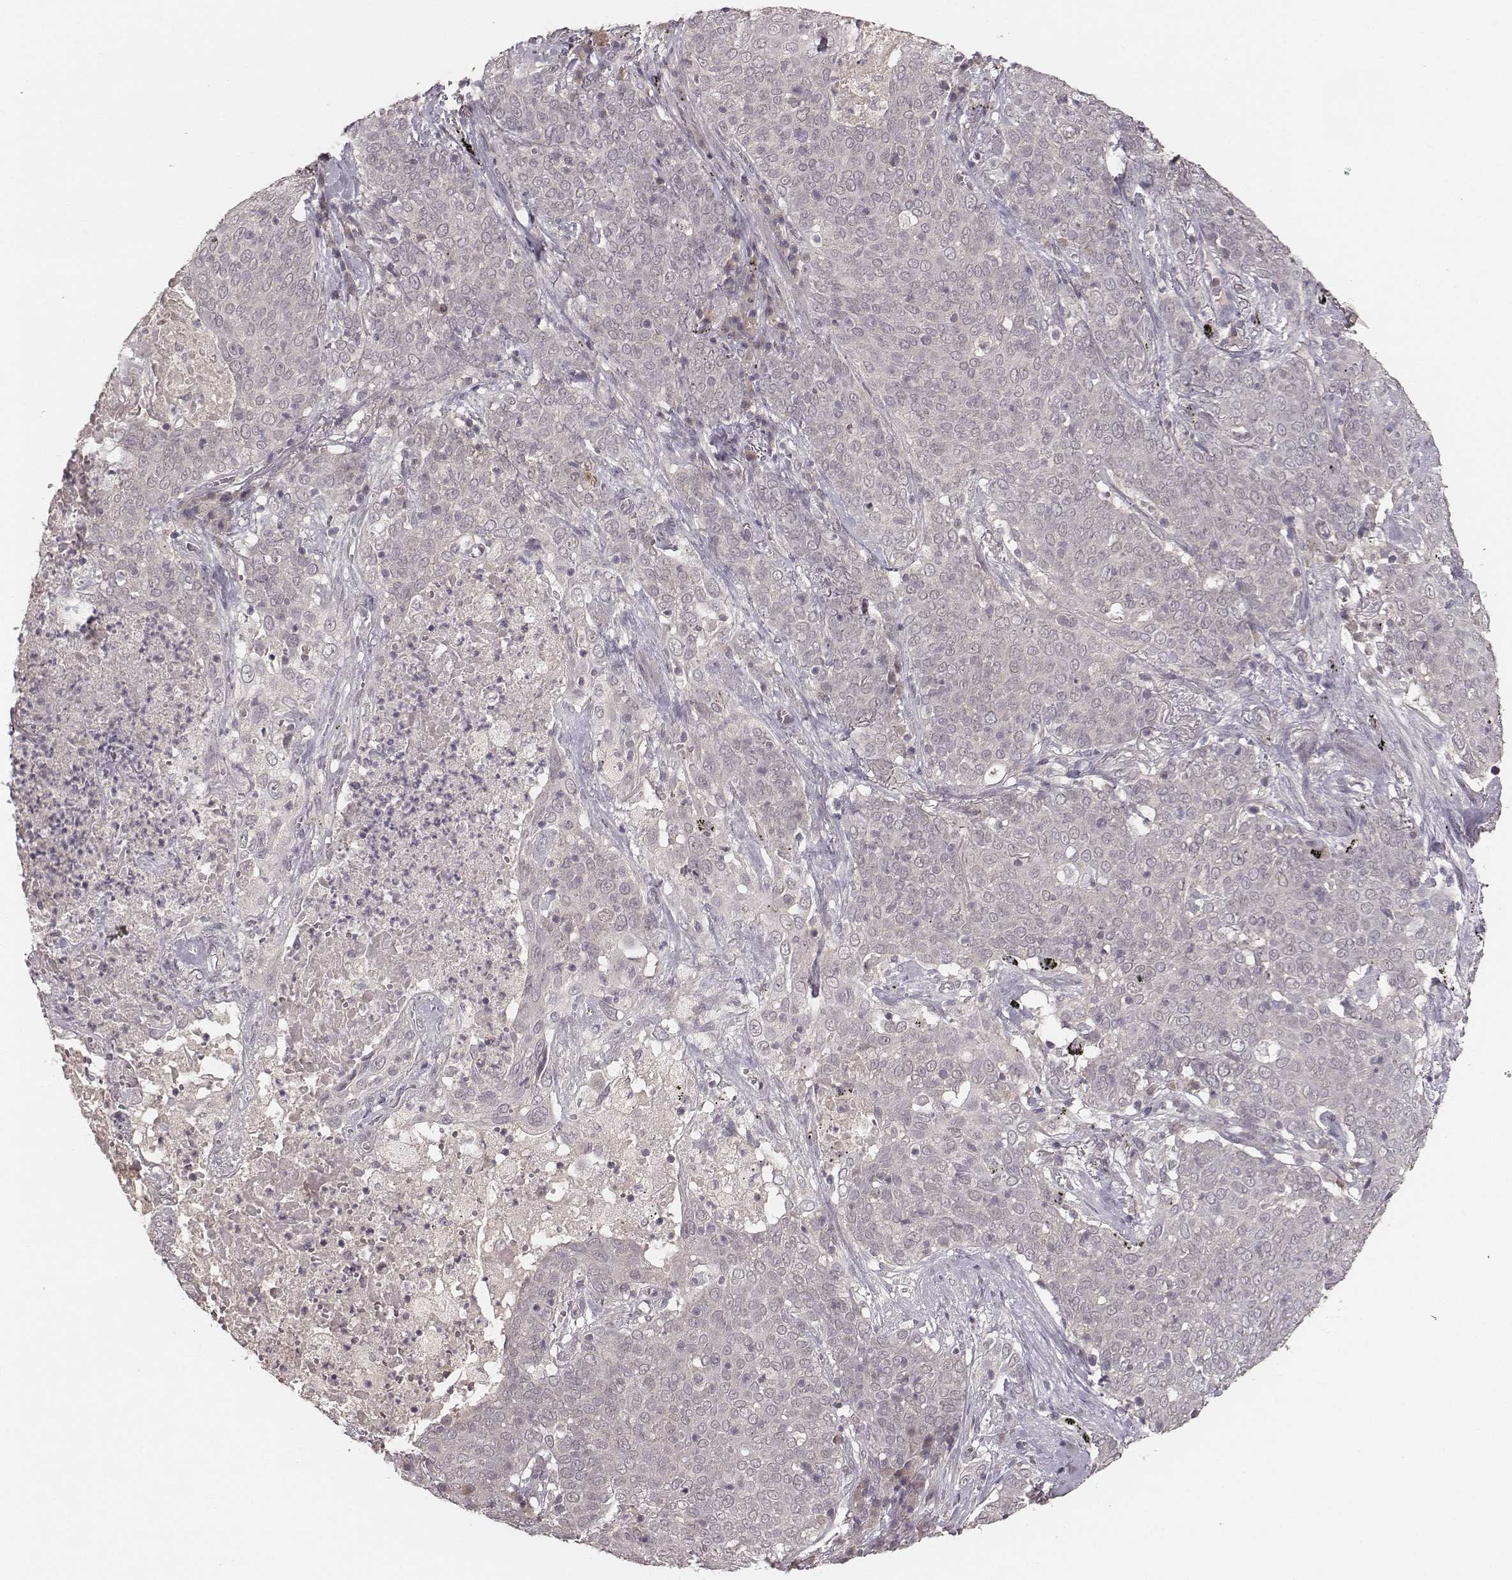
{"staining": {"intensity": "negative", "quantity": "none", "location": "none"}, "tissue": "lung cancer", "cell_type": "Tumor cells", "image_type": "cancer", "snomed": [{"axis": "morphology", "description": "Squamous cell carcinoma, NOS"}, {"axis": "topography", "description": "Lung"}], "caption": "This is an immunohistochemistry image of human lung squamous cell carcinoma. There is no staining in tumor cells.", "gene": "LY6K", "patient": {"sex": "male", "age": 82}}